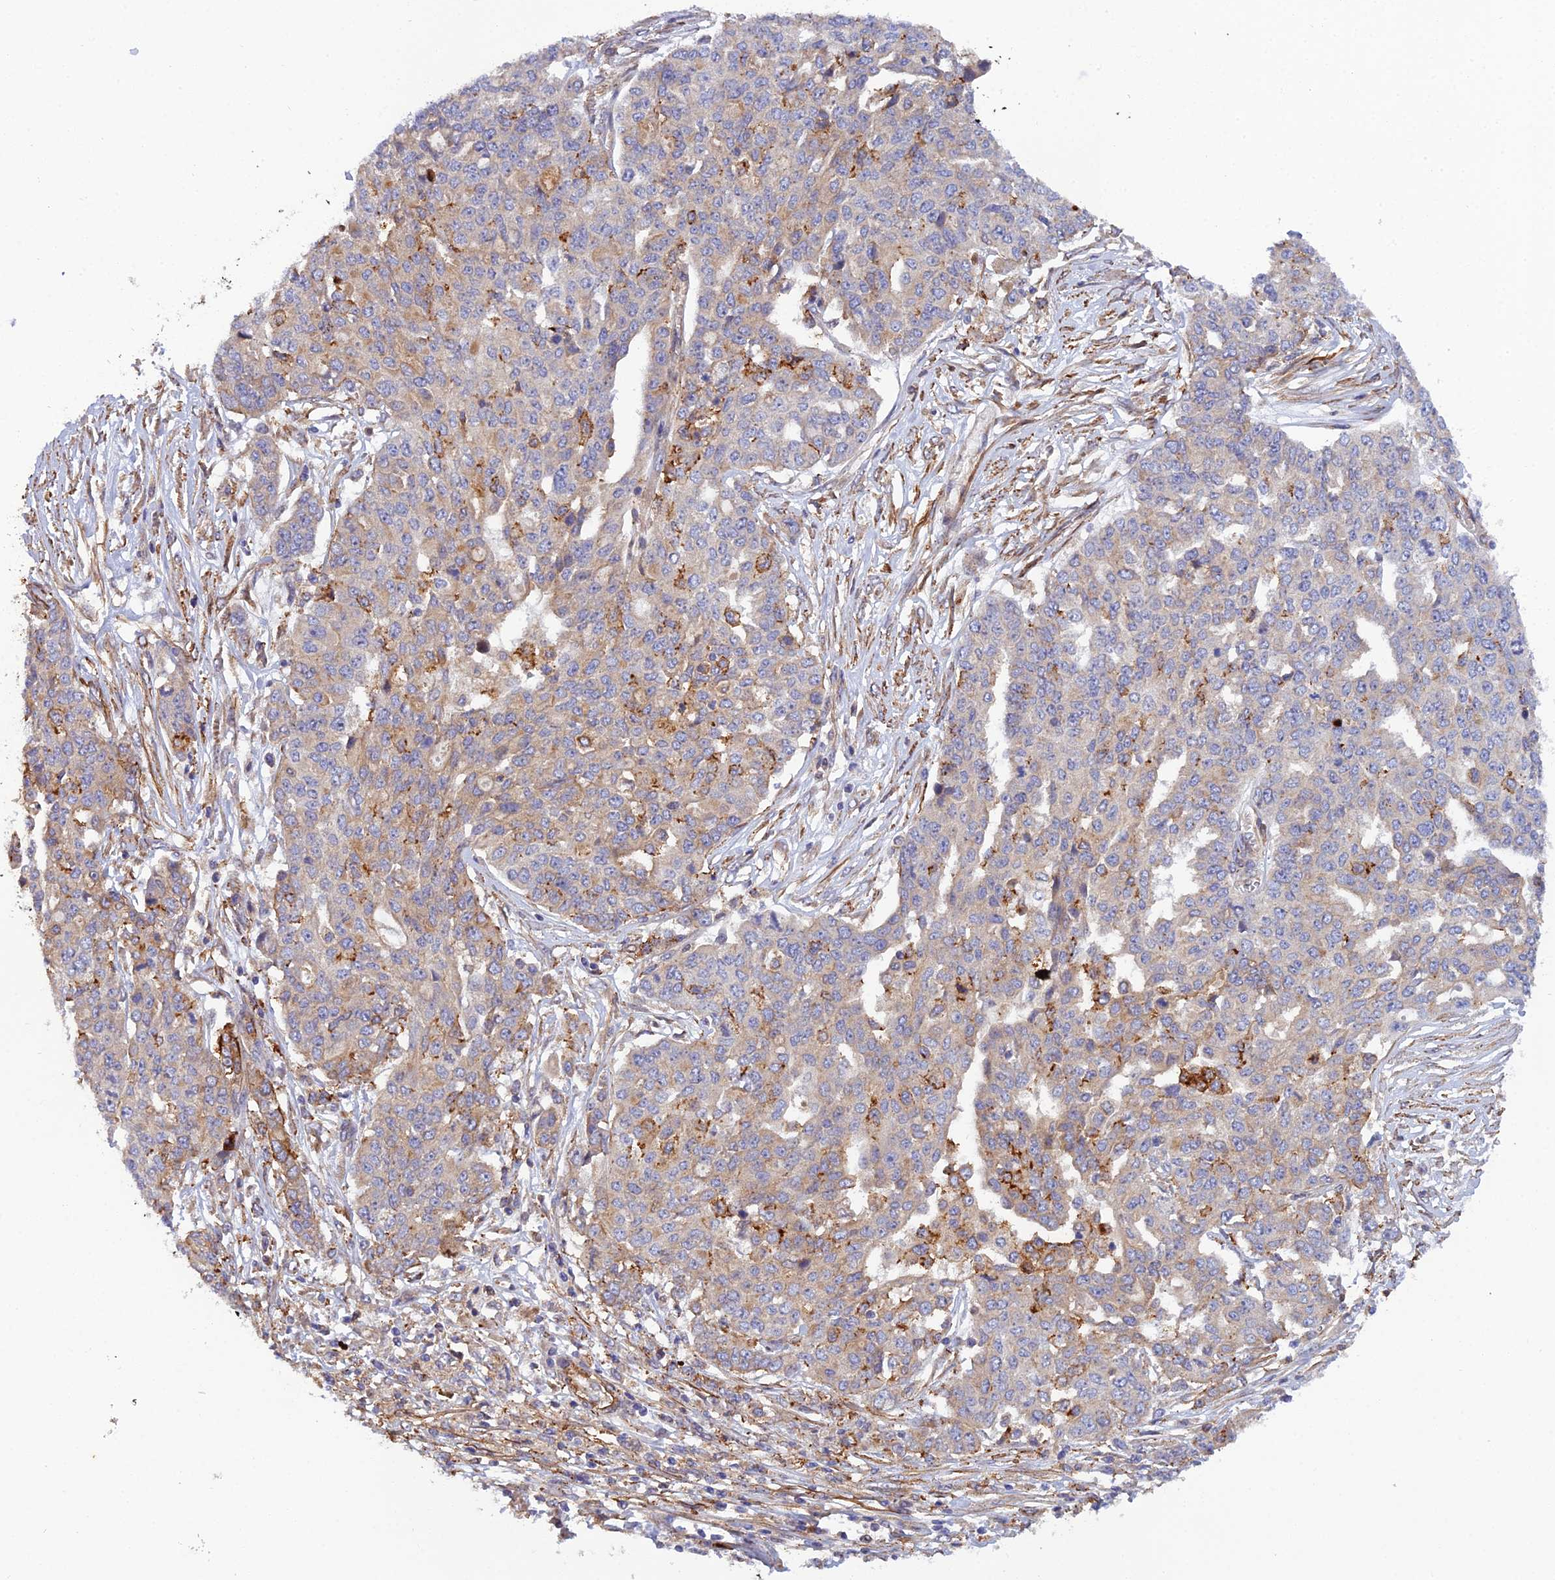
{"staining": {"intensity": "moderate", "quantity": "25%-75%", "location": "cytoplasmic/membranous"}, "tissue": "ovarian cancer", "cell_type": "Tumor cells", "image_type": "cancer", "snomed": [{"axis": "morphology", "description": "Cystadenocarcinoma, serous, NOS"}, {"axis": "topography", "description": "Soft tissue"}, {"axis": "topography", "description": "Ovary"}], "caption": "High-magnification brightfield microscopy of serous cystadenocarcinoma (ovarian) stained with DAB (3,3'-diaminobenzidine) (brown) and counterstained with hematoxylin (blue). tumor cells exhibit moderate cytoplasmic/membranous expression is appreciated in approximately25%-75% of cells.", "gene": "RALGAPA2", "patient": {"sex": "female", "age": 57}}